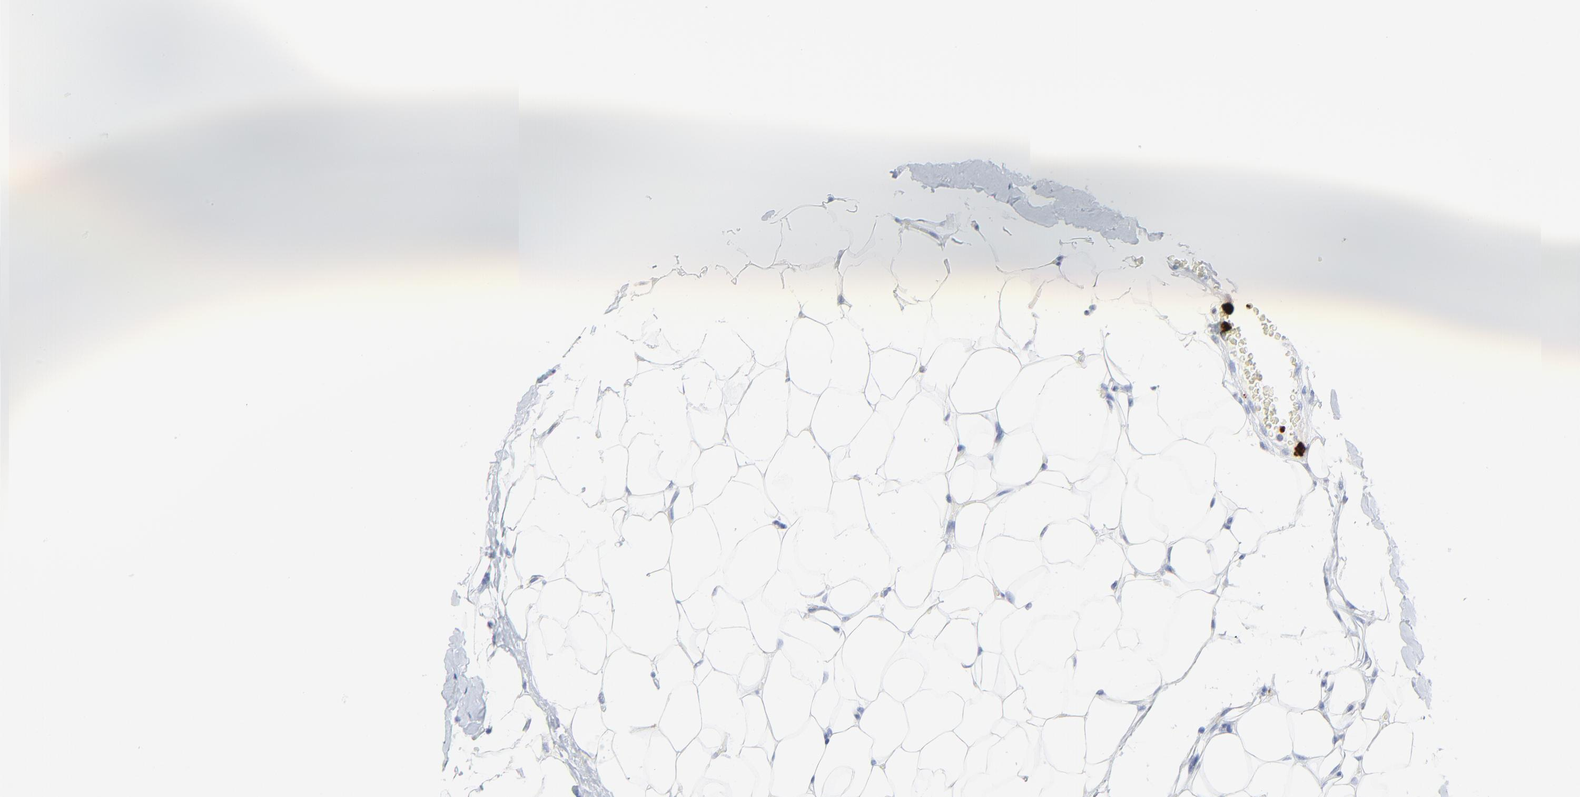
{"staining": {"intensity": "negative", "quantity": "none", "location": "none"}, "tissue": "breast cancer", "cell_type": "Tumor cells", "image_type": "cancer", "snomed": [{"axis": "morphology", "description": "Lobular carcinoma"}, {"axis": "topography", "description": "Breast"}], "caption": "This micrograph is of lobular carcinoma (breast) stained with immunohistochemistry (IHC) to label a protein in brown with the nuclei are counter-stained blue. There is no positivity in tumor cells. (Brightfield microscopy of DAB (3,3'-diaminobenzidine) IHC at high magnification).", "gene": "LCN2", "patient": {"sex": "female", "age": 57}}